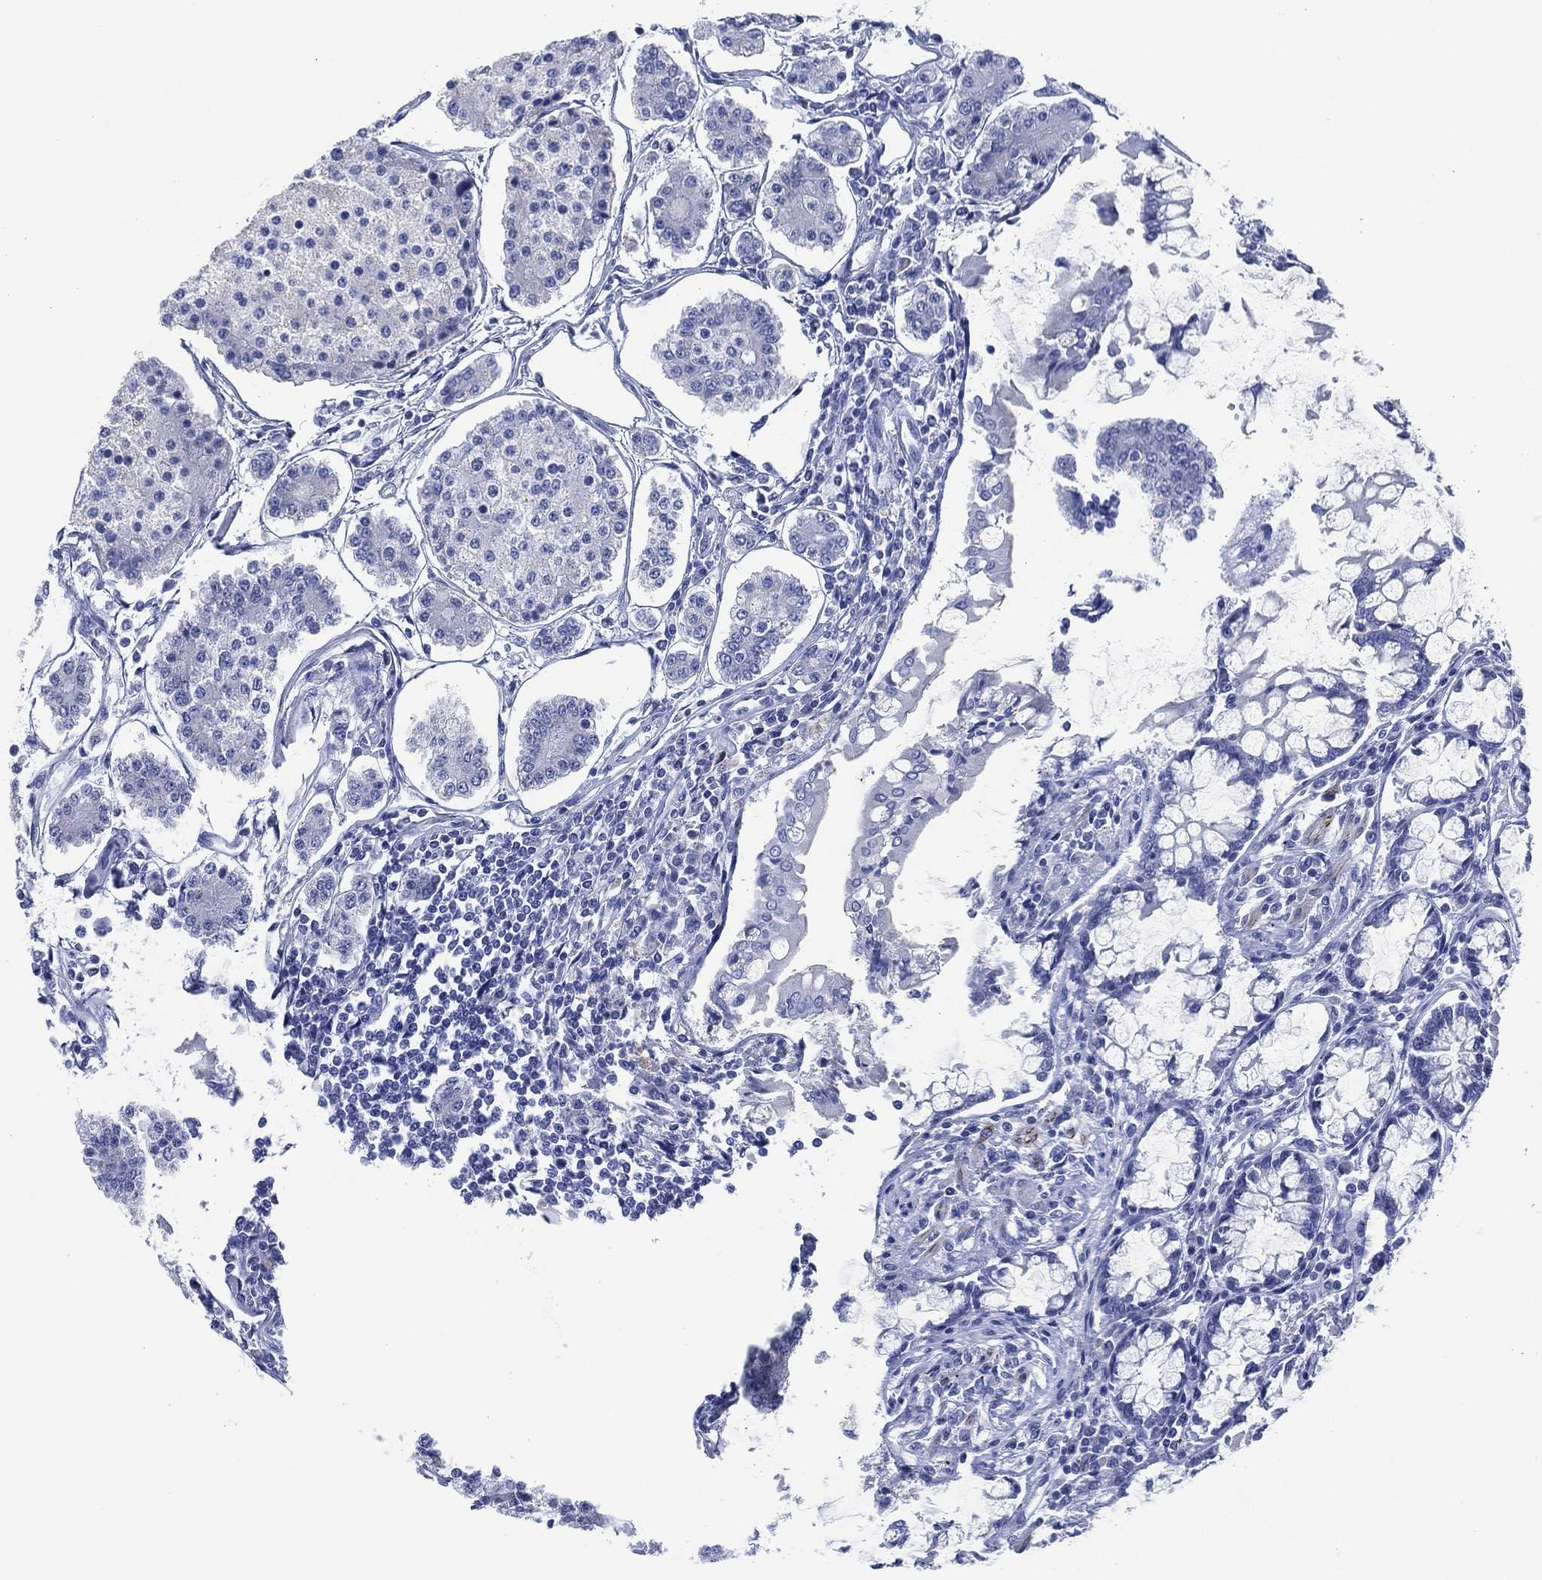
{"staining": {"intensity": "negative", "quantity": "none", "location": "none"}, "tissue": "carcinoid", "cell_type": "Tumor cells", "image_type": "cancer", "snomed": [{"axis": "morphology", "description": "Carcinoid, malignant, NOS"}, {"axis": "topography", "description": "Small intestine"}], "caption": "Tumor cells are negative for protein expression in human malignant carcinoid. (DAB (3,3'-diaminobenzidine) immunohistochemistry (IHC) with hematoxylin counter stain).", "gene": "SLC9C2", "patient": {"sex": "female", "age": 65}}